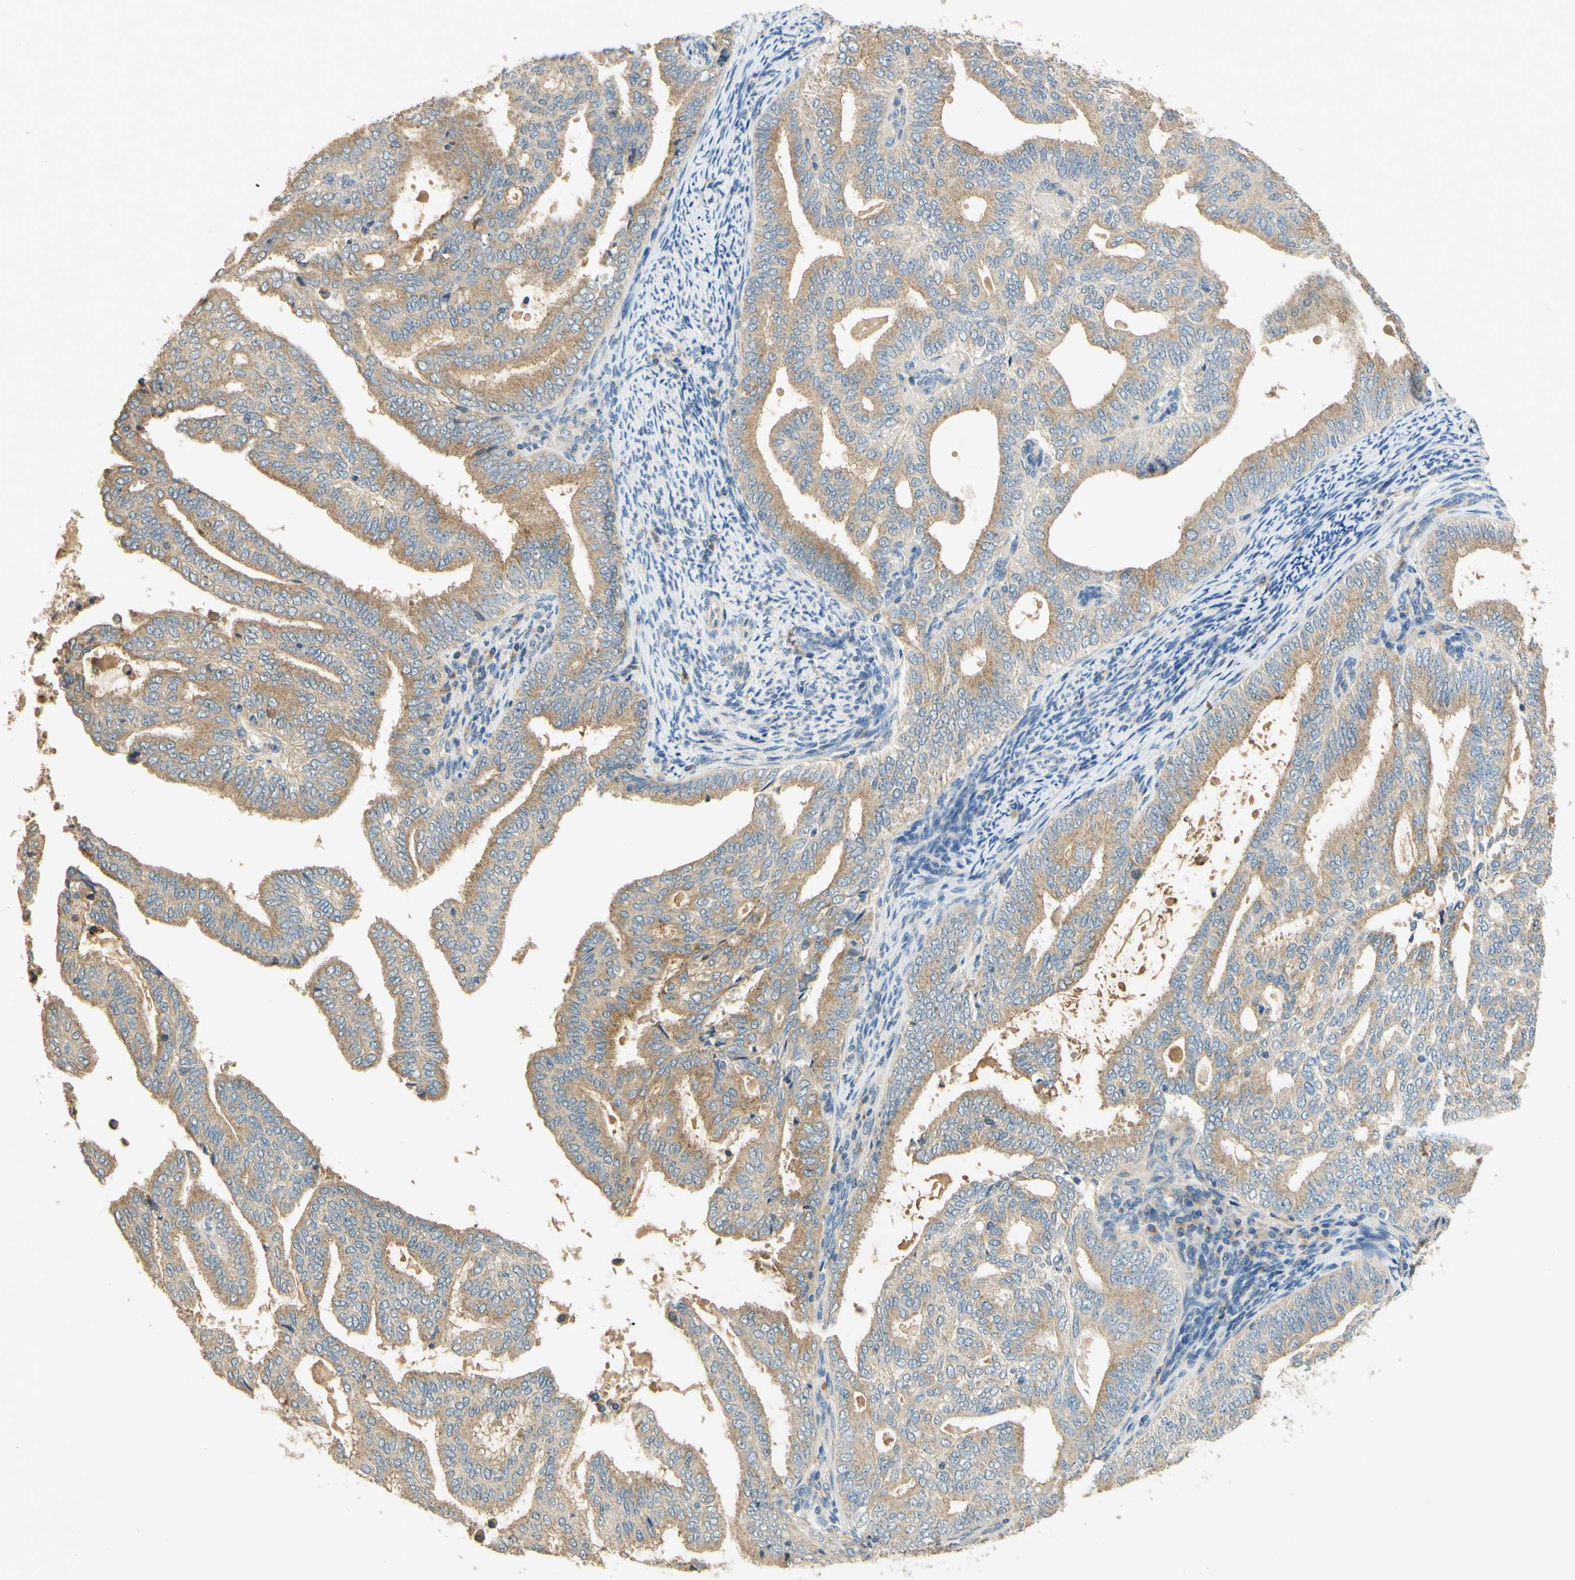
{"staining": {"intensity": "weak", "quantity": ">75%", "location": "cytoplasmic/membranous"}, "tissue": "endometrial cancer", "cell_type": "Tumor cells", "image_type": "cancer", "snomed": [{"axis": "morphology", "description": "Adenocarcinoma, NOS"}, {"axis": "topography", "description": "Endometrium"}], "caption": "Endometrial cancer (adenocarcinoma) was stained to show a protein in brown. There is low levels of weak cytoplasmic/membranous expression in approximately >75% of tumor cells. The staining was performed using DAB (3,3'-diaminobenzidine), with brown indicating positive protein expression. Nuclei are stained blue with hematoxylin.", "gene": "ENTREP2", "patient": {"sex": "female", "age": 58}}